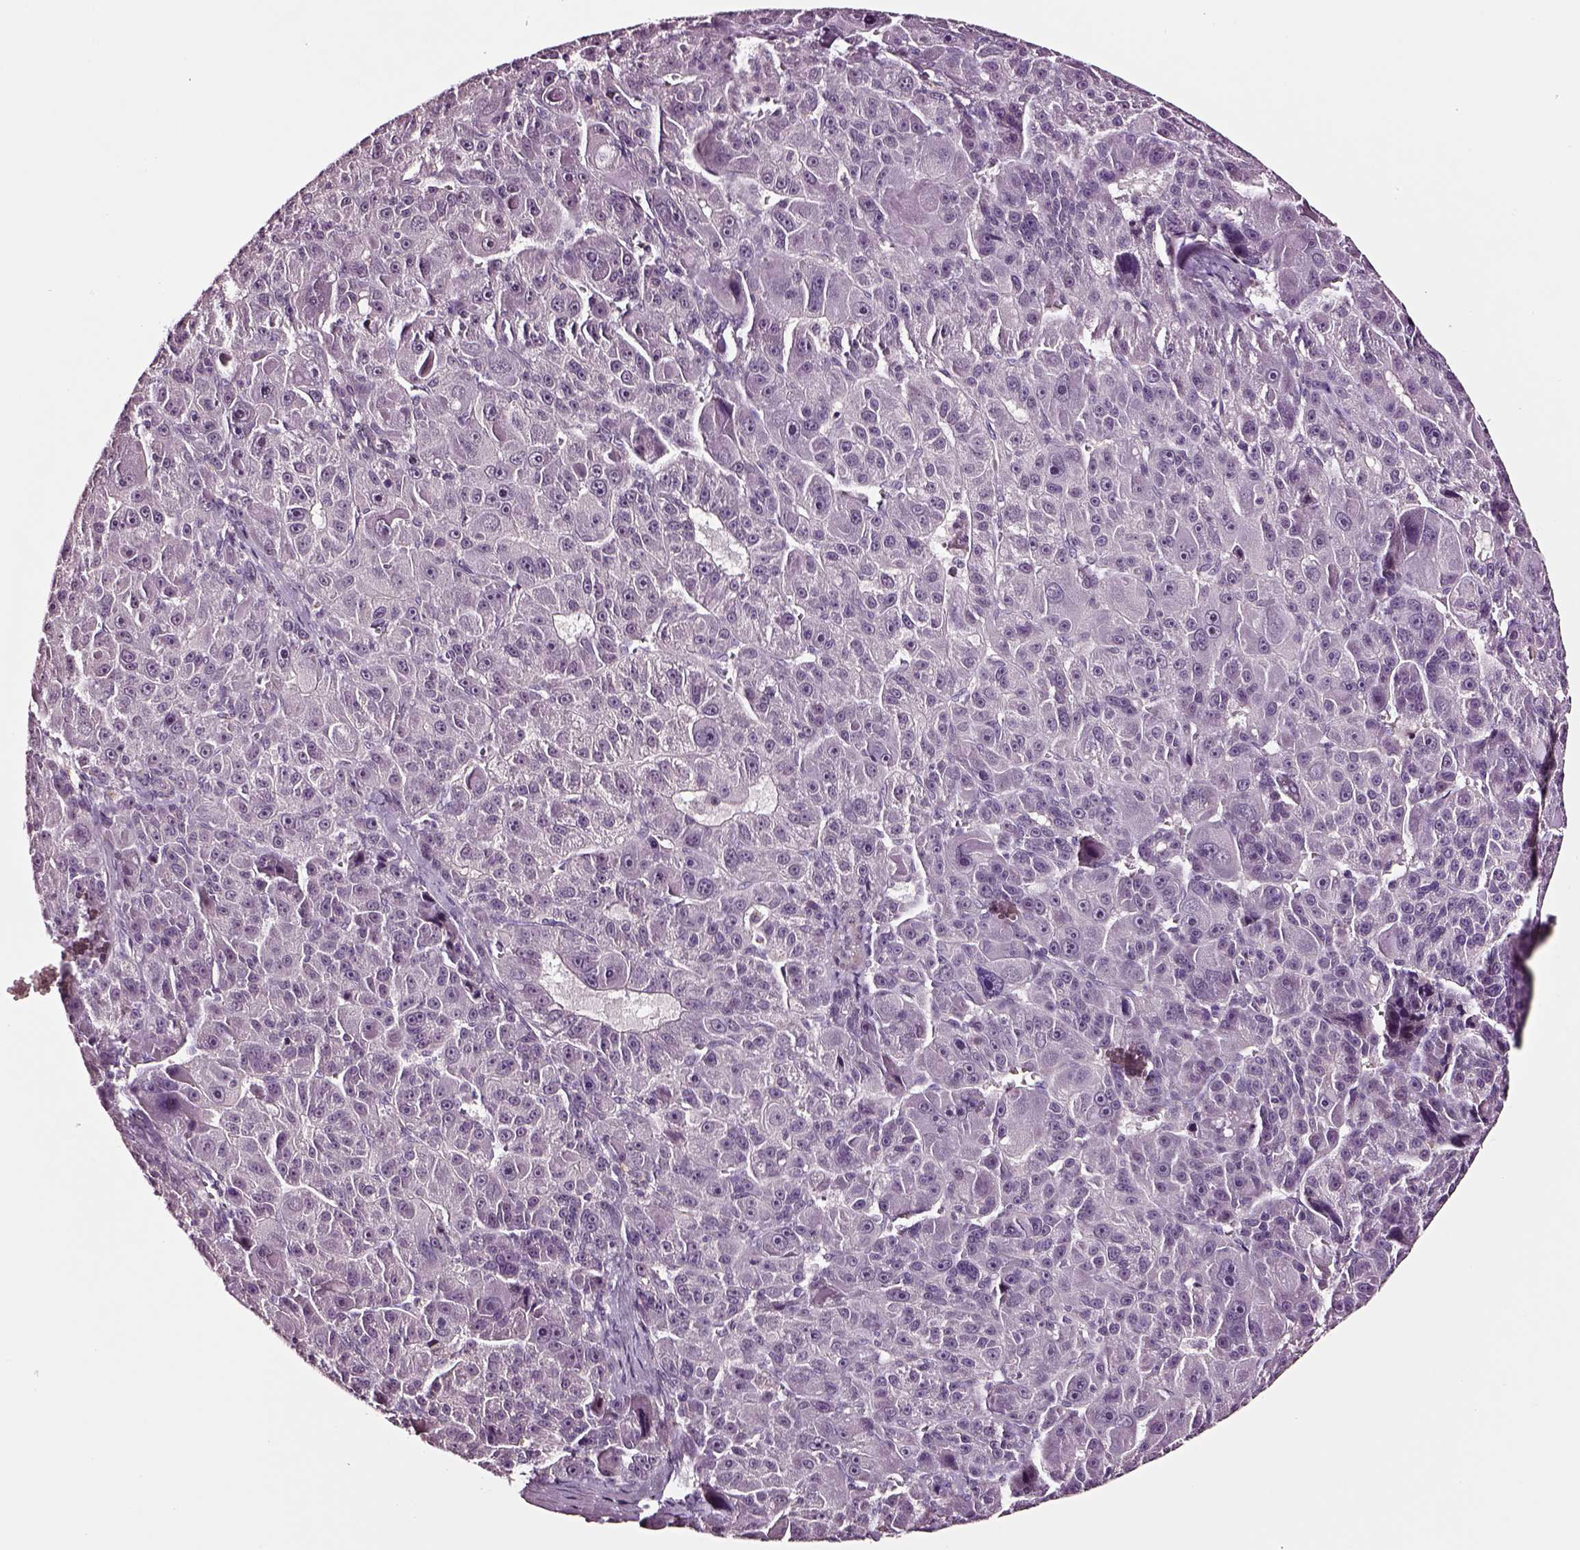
{"staining": {"intensity": "negative", "quantity": "none", "location": "none"}, "tissue": "liver cancer", "cell_type": "Tumor cells", "image_type": "cancer", "snomed": [{"axis": "morphology", "description": "Carcinoma, Hepatocellular, NOS"}, {"axis": "topography", "description": "Liver"}], "caption": "Immunohistochemistry (IHC) of hepatocellular carcinoma (liver) displays no staining in tumor cells.", "gene": "SOX10", "patient": {"sex": "male", "age": 76}}